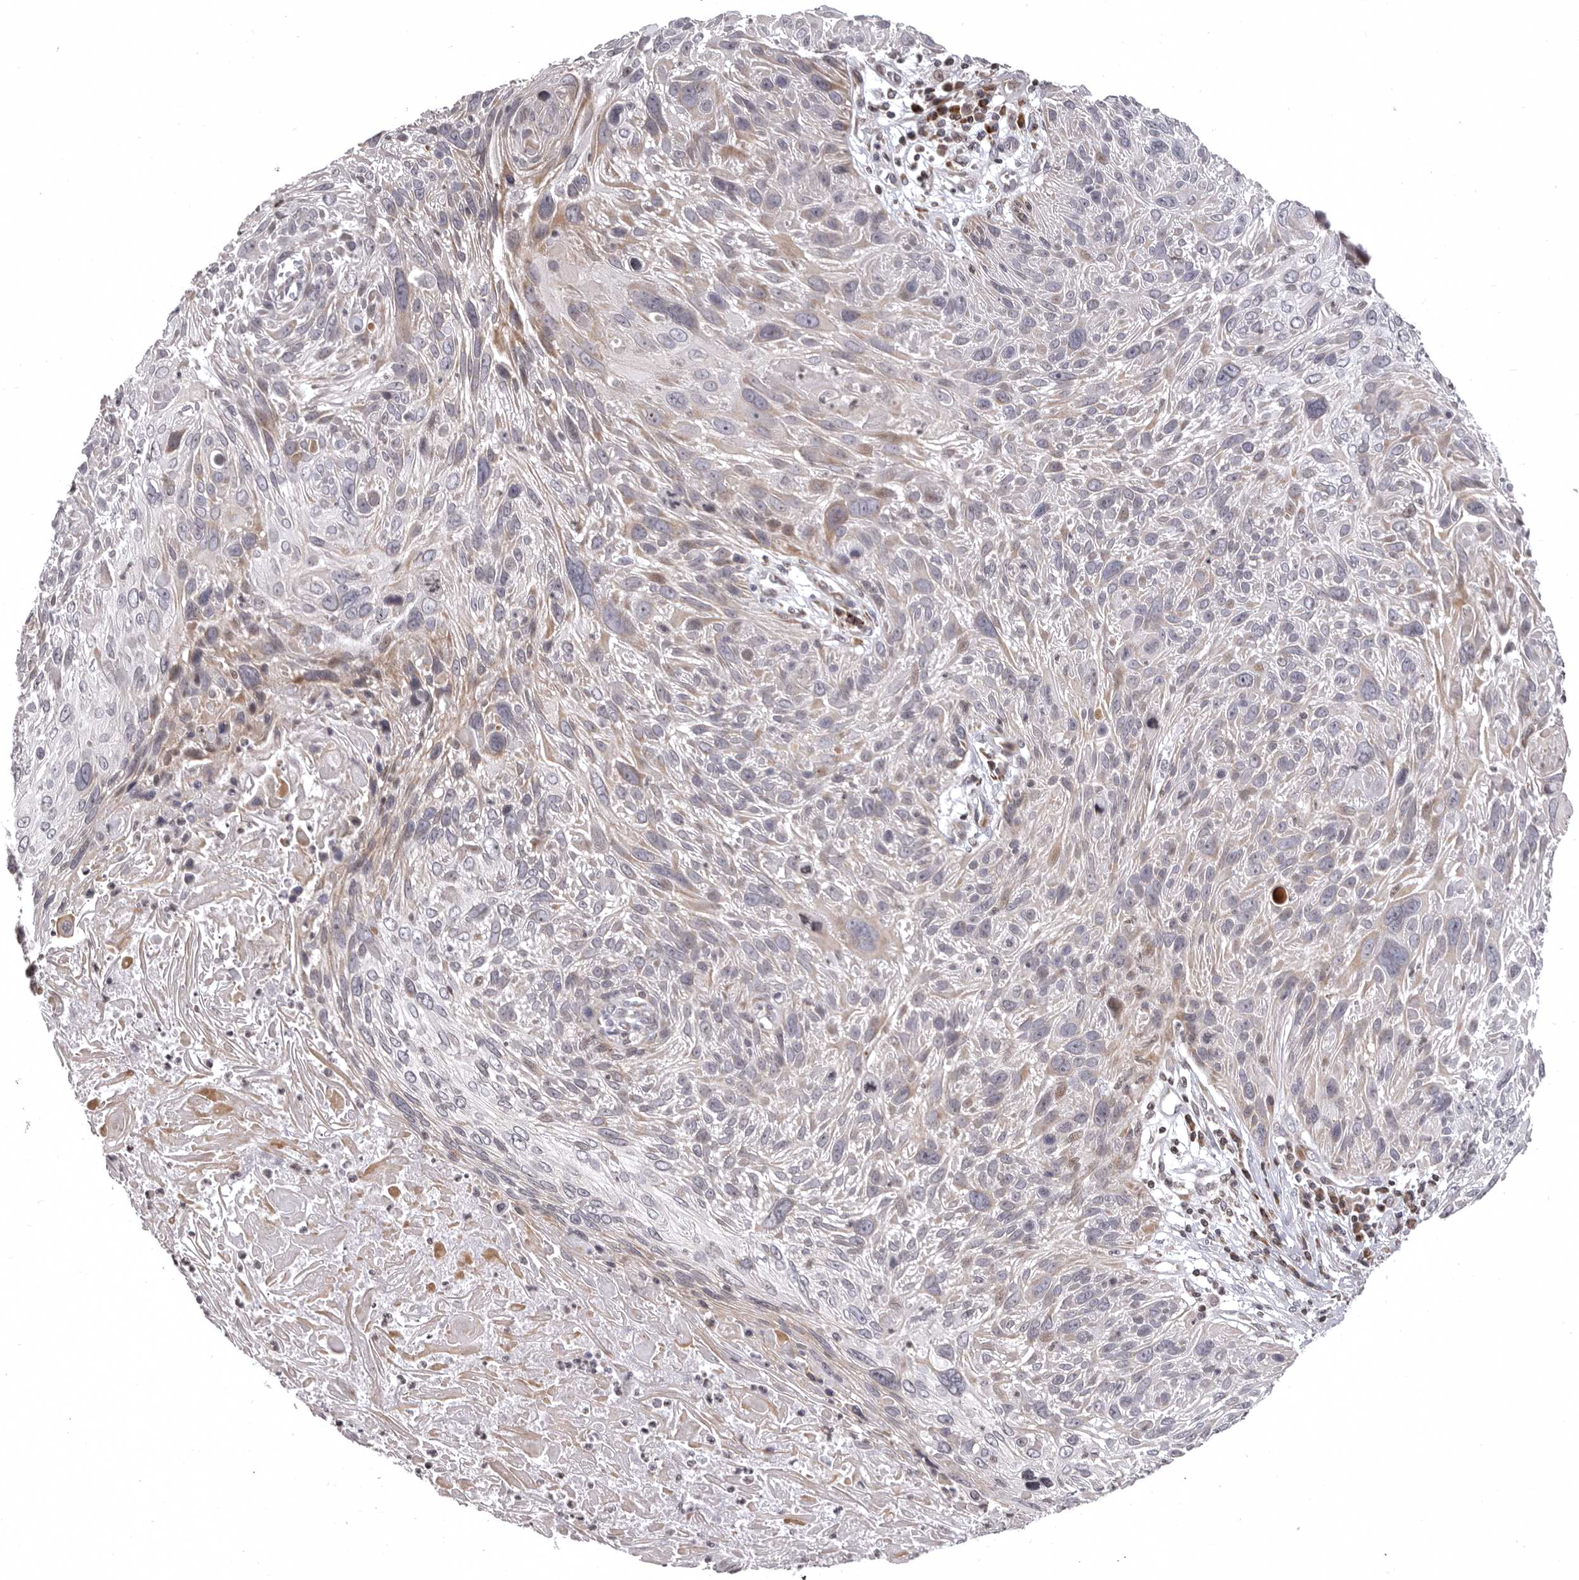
{"staining": {"intensity": "weak", "quantity": "25%-75%", "location": "cytoplasmic/membranous,nuclear"}, "tissue": "cervical cancer", "cell_type": "Tumor cells", "image_type": "cancer", "snomed": [{"axis": "morphology", "description": "Squamous cell carcinoma, NOS"}, {"axis": "topography", "description": "Cervix"}], "caption": "Weak cytoplasmic/membranous and nuclear protein staining is seen in approximately 25%-75% of tumor cells in cervical cancer.", "gene": "AZIN1", "patient": {"sex": "female", "age": 51}}